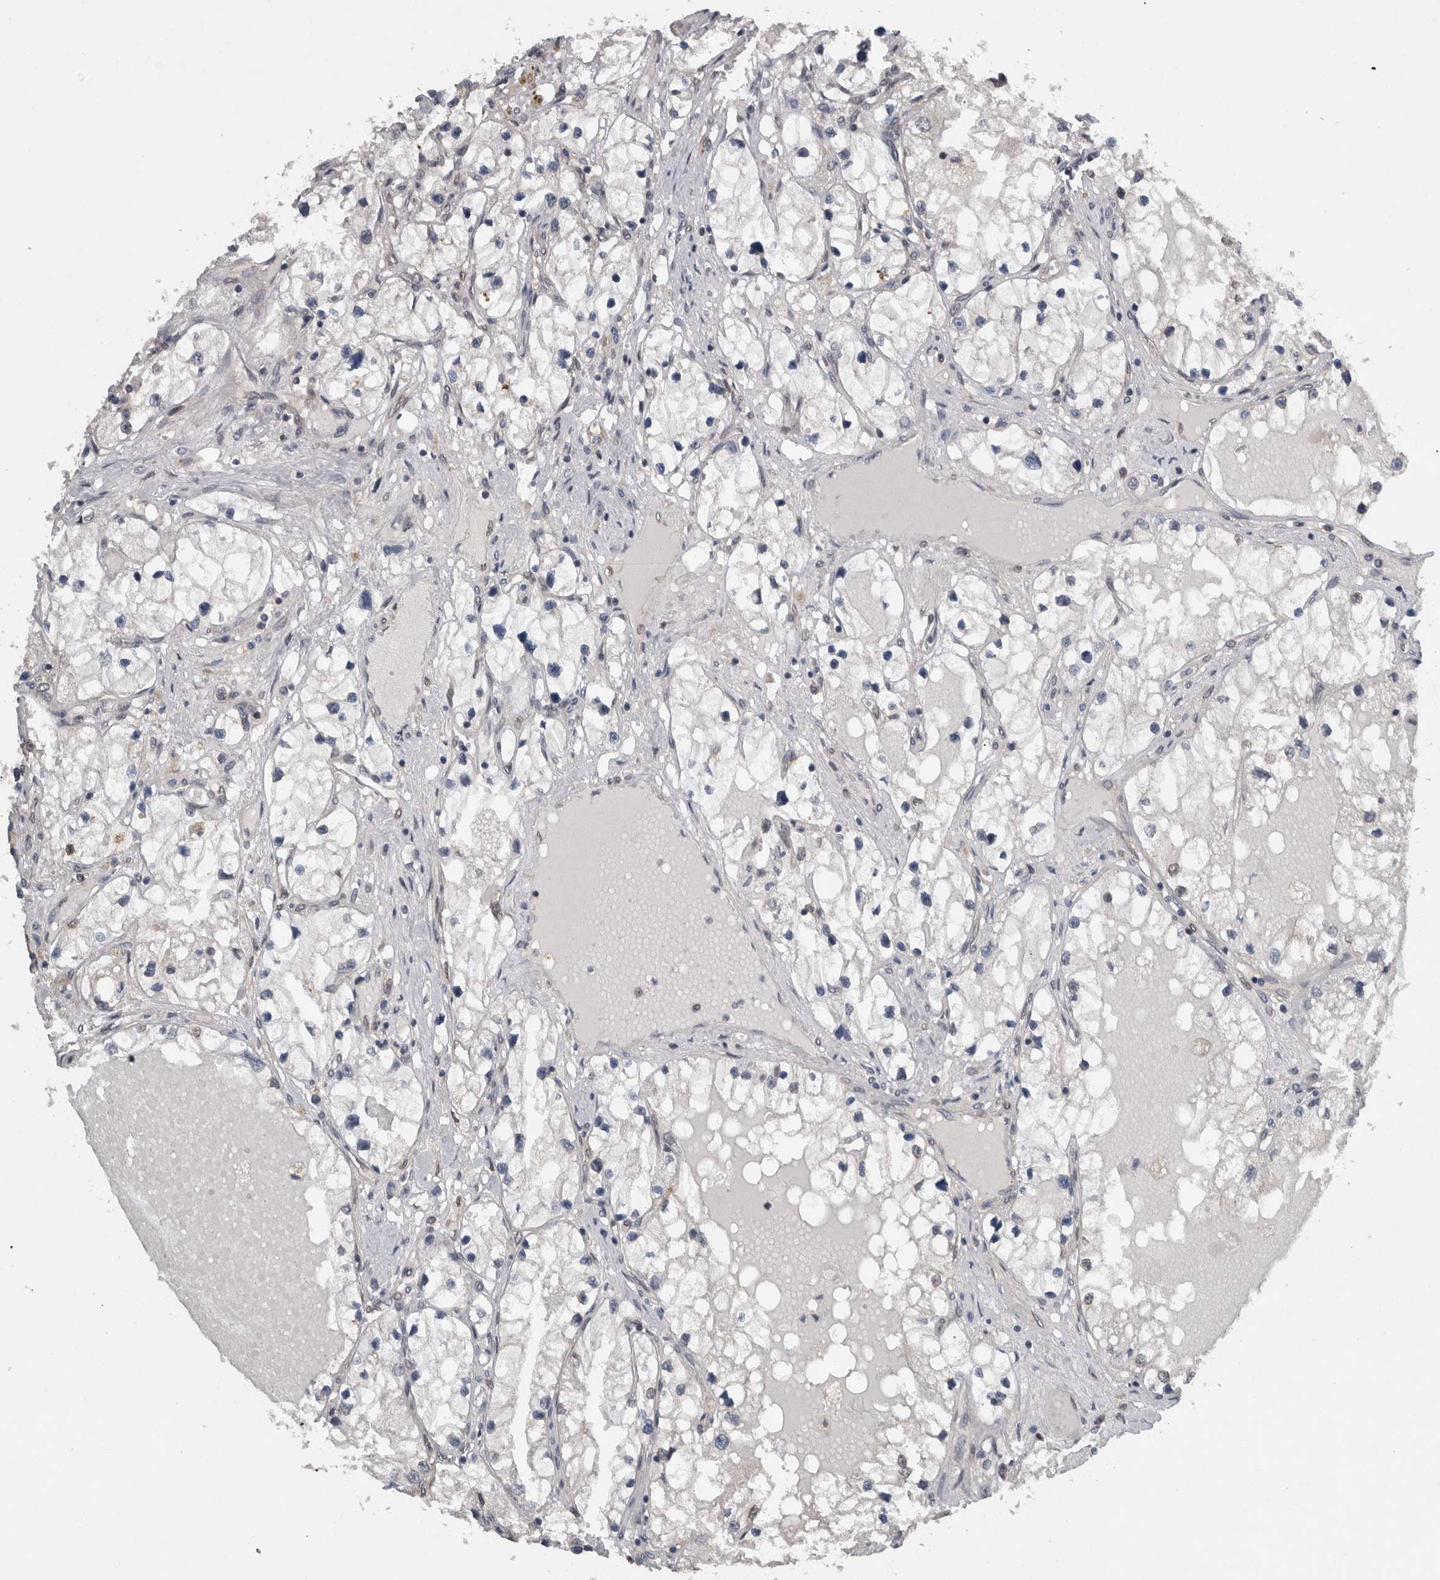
{"staining": {"intensity": "negative", "quantity": "none", "location": "none"}, "tissue": "renal cancer", "cell_type": "Tumor cells", "image_type": "cancer", "snomed": [{"axis": "morphology", "description": "Adenocarcinoma, NOS"}, {"axis": "topography", "description": "Kidney"}], "caption": "An immunohistochemistry micrograph of renal adenocarcinoma is shown. There is no staining in tumor cells of renal adenocarcinoma.", "gene": "RANBP2", "patient": {"sex": "male", "age": 68}}